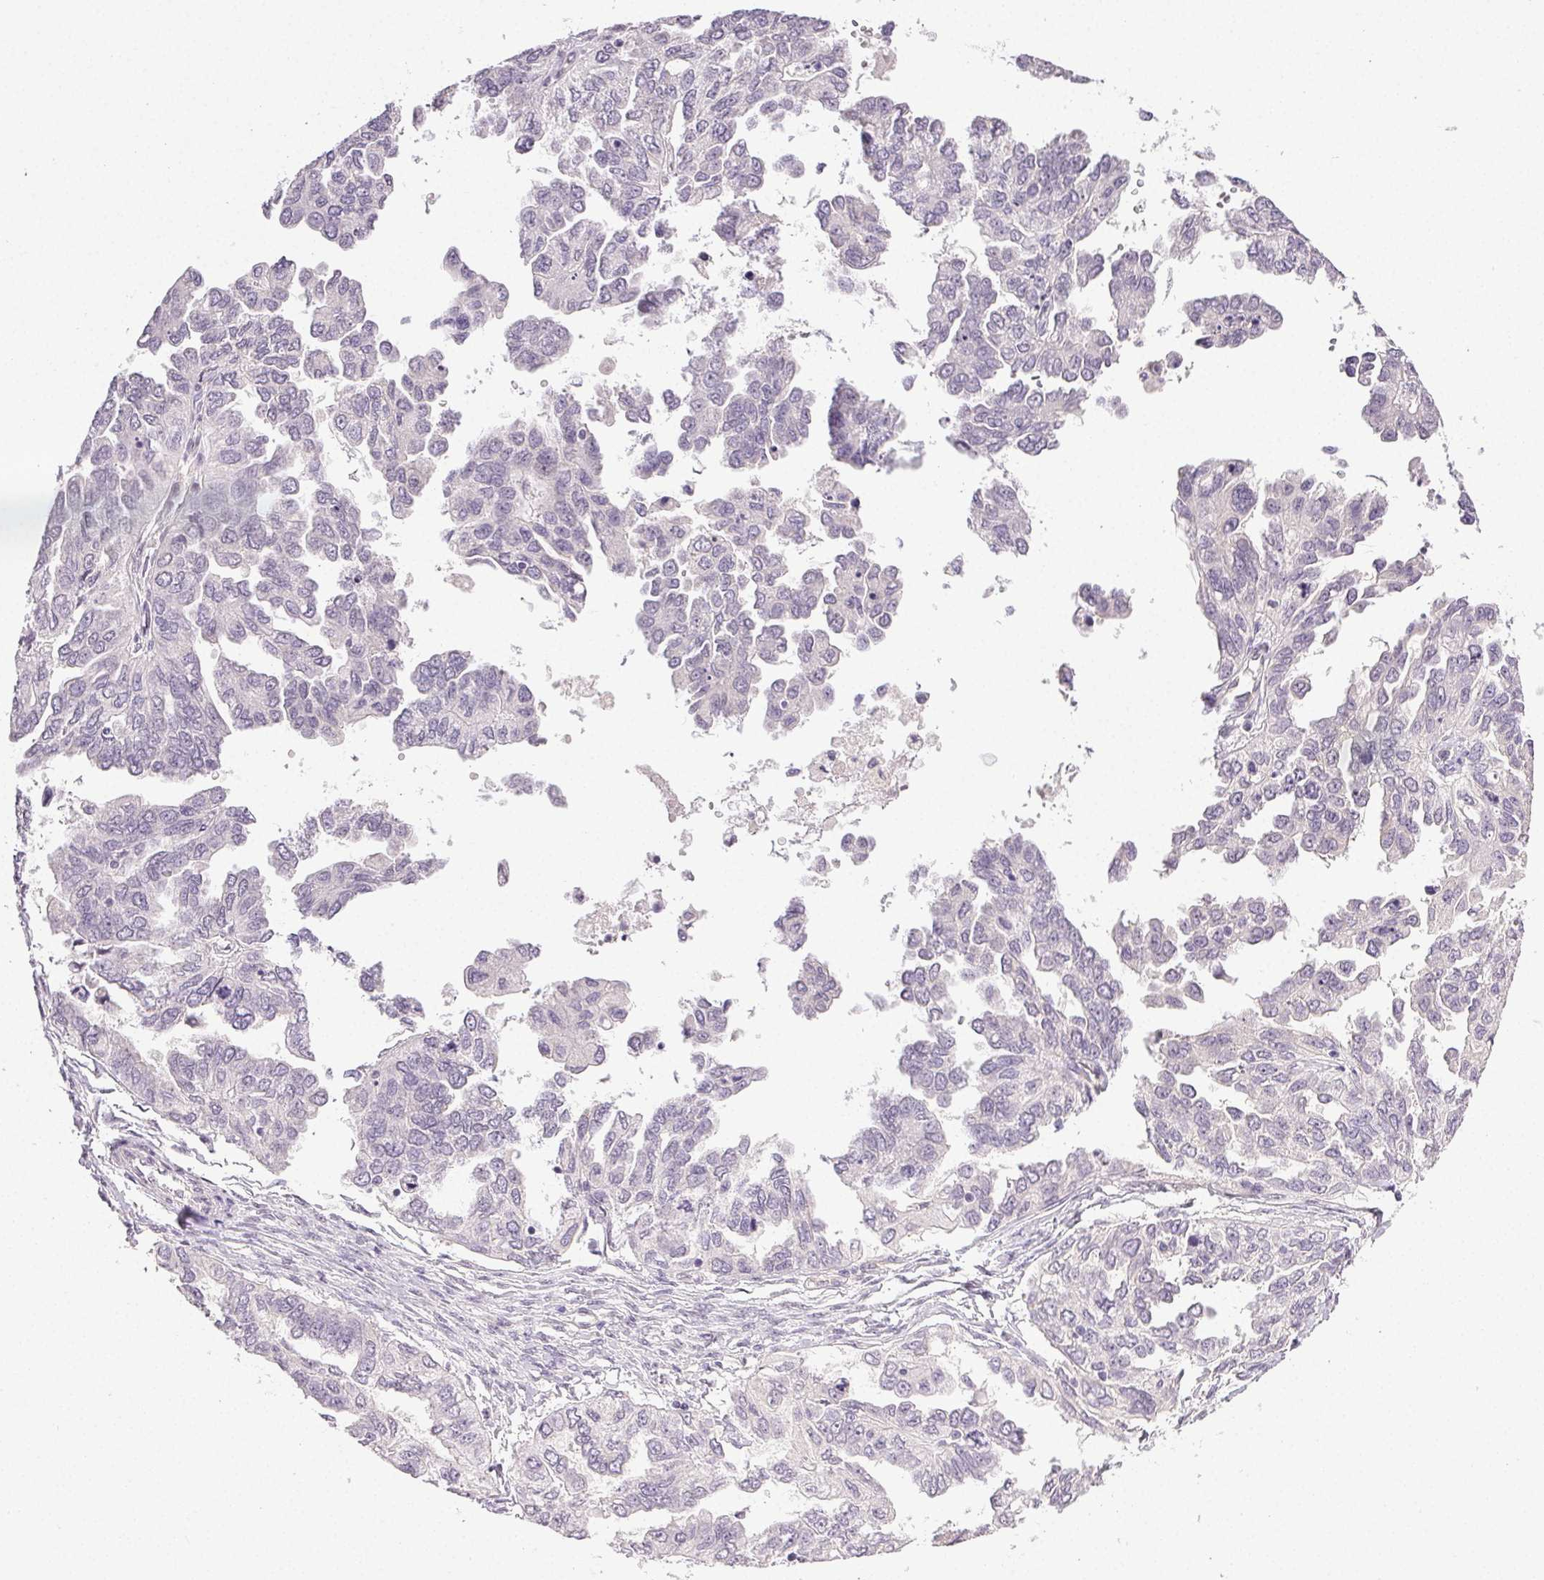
{"staining": {"intensity": "negative", "quantity": "none", "location": "none"}, "tissue": "ovarian cancer", "cell_type": "Tumor cells", "image_type": "cancer", "snomed": [{"axis": "morphology", "description": "Cystadenocarcinoma, serous, NOS"}, {"axis": "topography", "description": "Ovary"}], "caption": "A histopathology image of human ovarian cancer is negative for staining in tumor cells.", "gene": "PLCB1", "patient": {"sex": "female", "age": 53}}